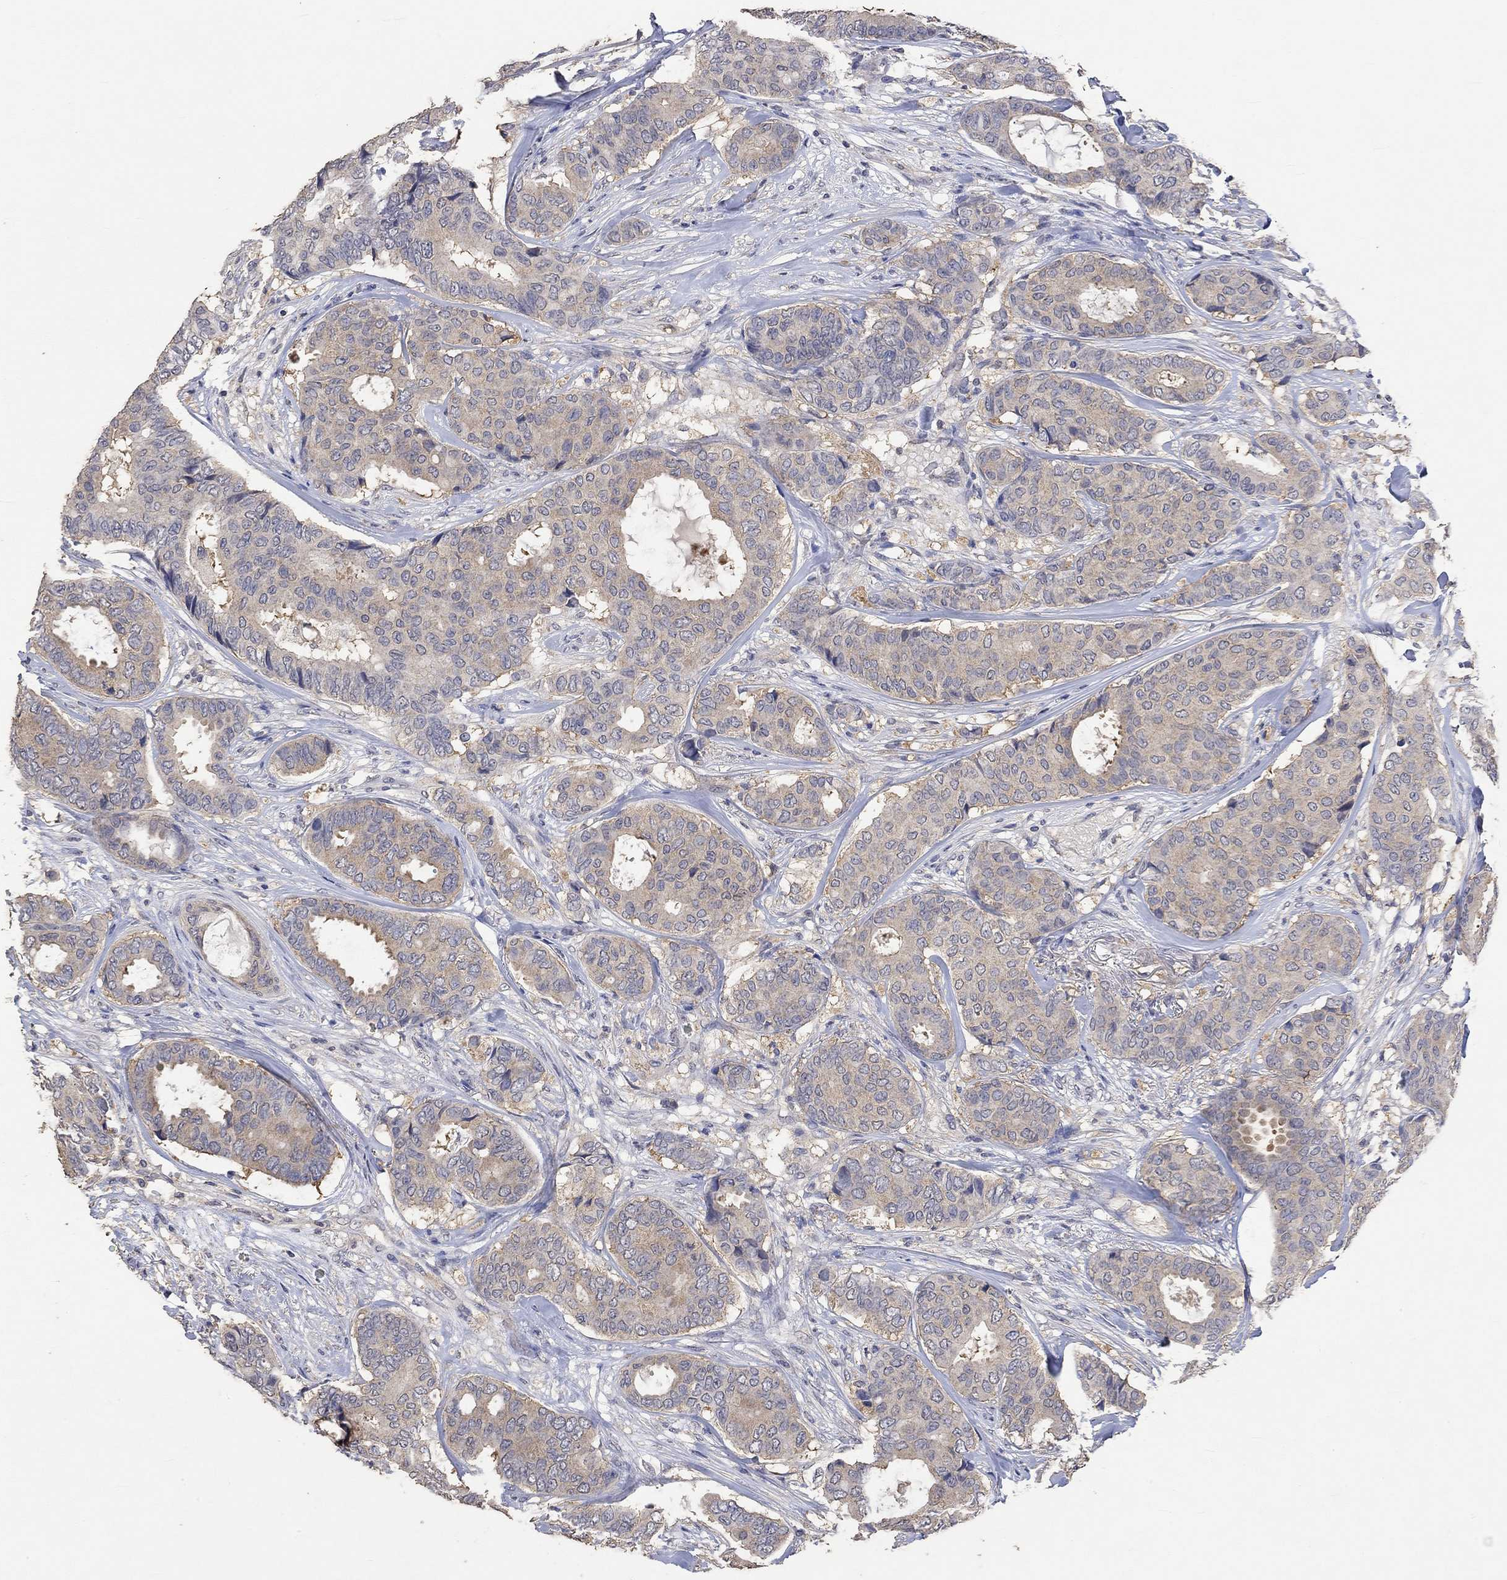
{"staining": {"intensity": "weak", "quantity": ">75%", "location": "cytoplasmic/membranous"}, "tissue": "breast cancer", "cell_type": "Tumor cells", "image_type": "cancer", "snomed": [{"axis": "morphology", "description": "Duct carcinoma"}, {"axis": "topography", "description": "Breast"}], "caption": "High-magnification brightfield microscopy of breast cancer (infiltrating ductal carcinoma) stained with DAB (brown) and counterstained with hematoxylin (blue). tumor cells exhibit weak cytoplasmic/membranous expression is identified in approximately>75% of cells.", "gene": "PTPN20", "patient": {"sex": "female", "age": 75}}